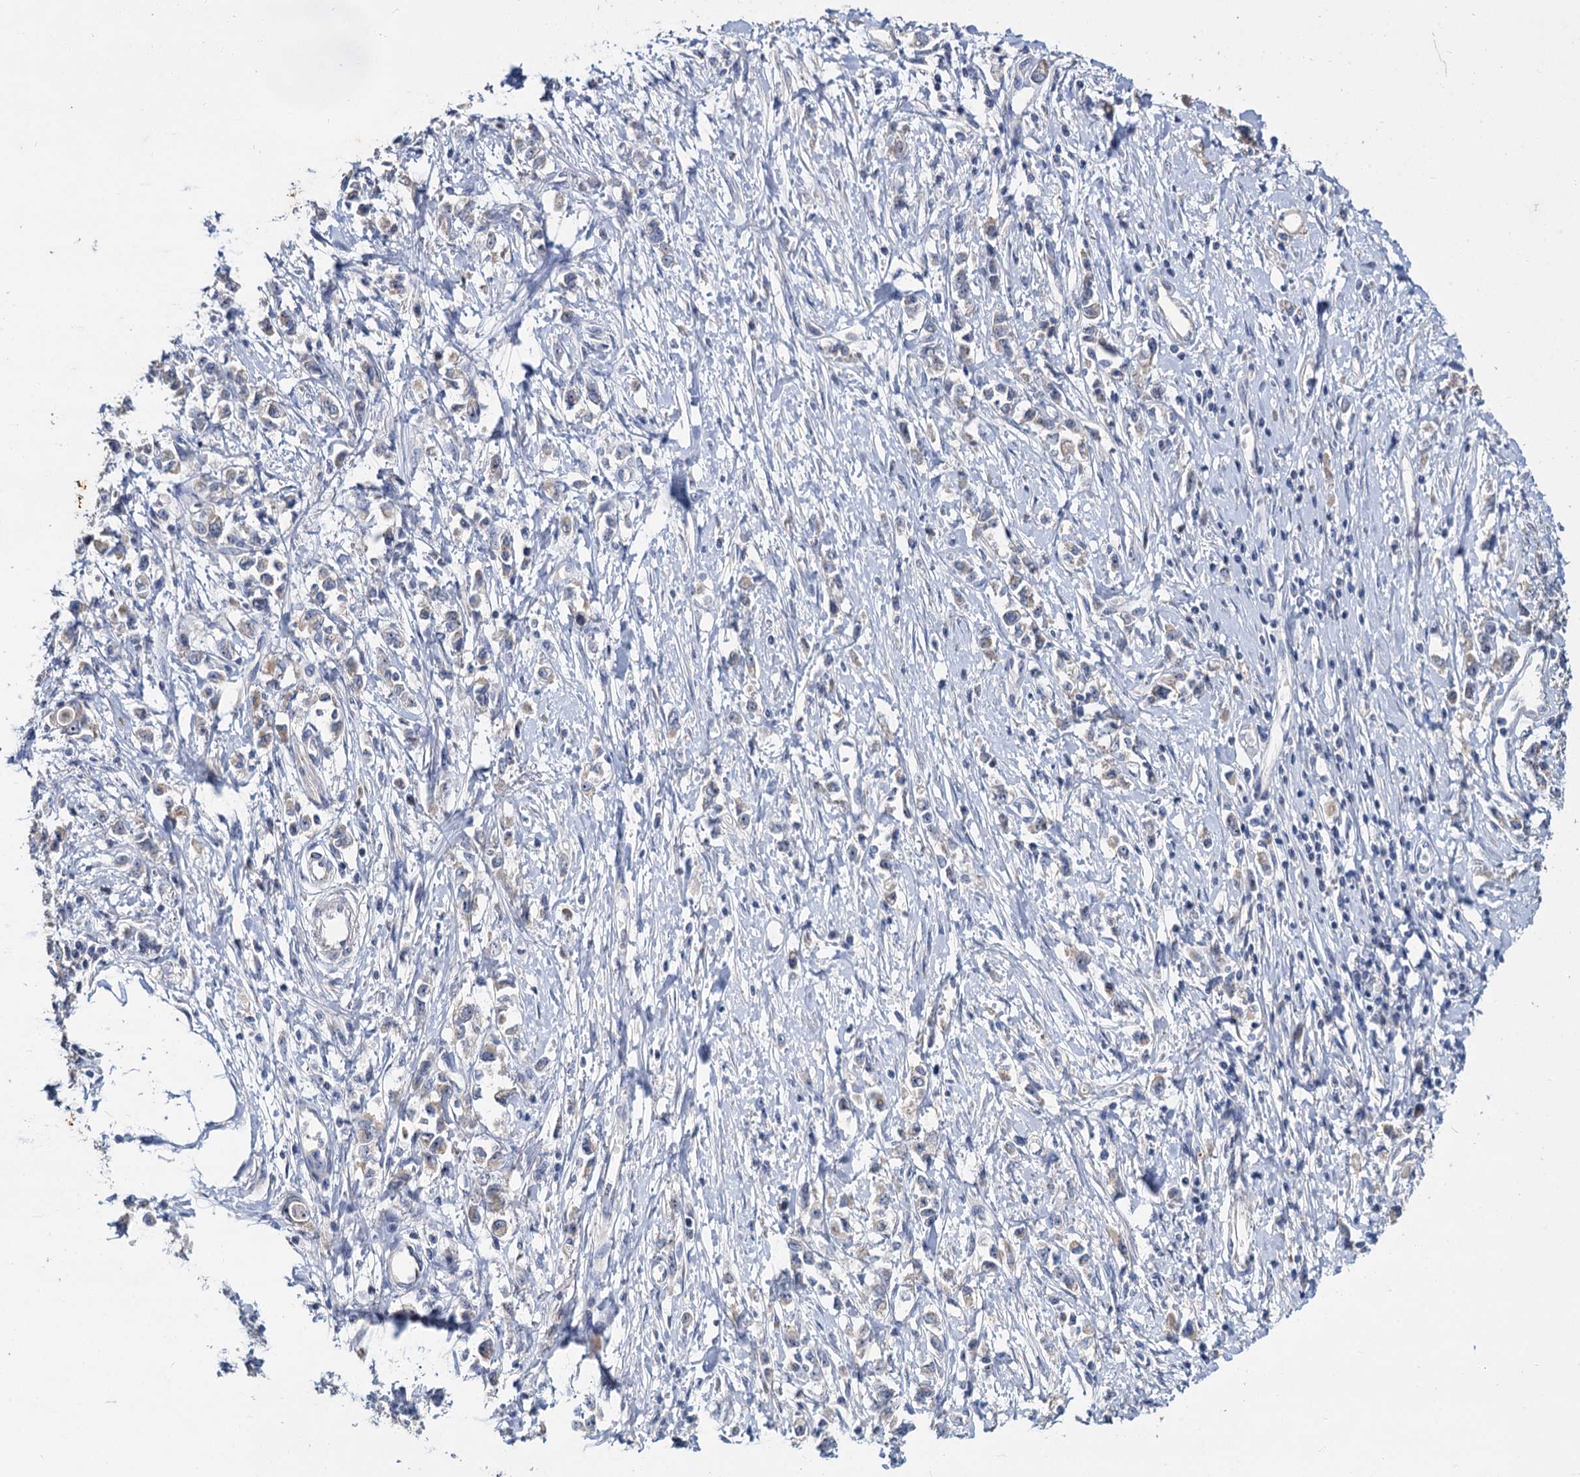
{"staining": {"intensity": "moderate", "quantity": "<25%", "location": "cytoplasmic/membranous"}, "tissue": "stomach cancer", "cell_type": "Tumor cells", "image_type": "cancer", "snomed": [{"axis": "morphology", "description": "Adenocarcinoma, NOS"}, {"axis": "topography", "description": "Stomach"}], "caption": "Immunohistochemical staining of stomach cancer demonstrates low levels of moderate cytoplasmic/membranous expression in about <25% of tumor cells. (brown staining indicates protein expression, while blue staining denotes nuclei).", "gene": "ATP9A", "patient": {"sex": "female", "age": 76}}